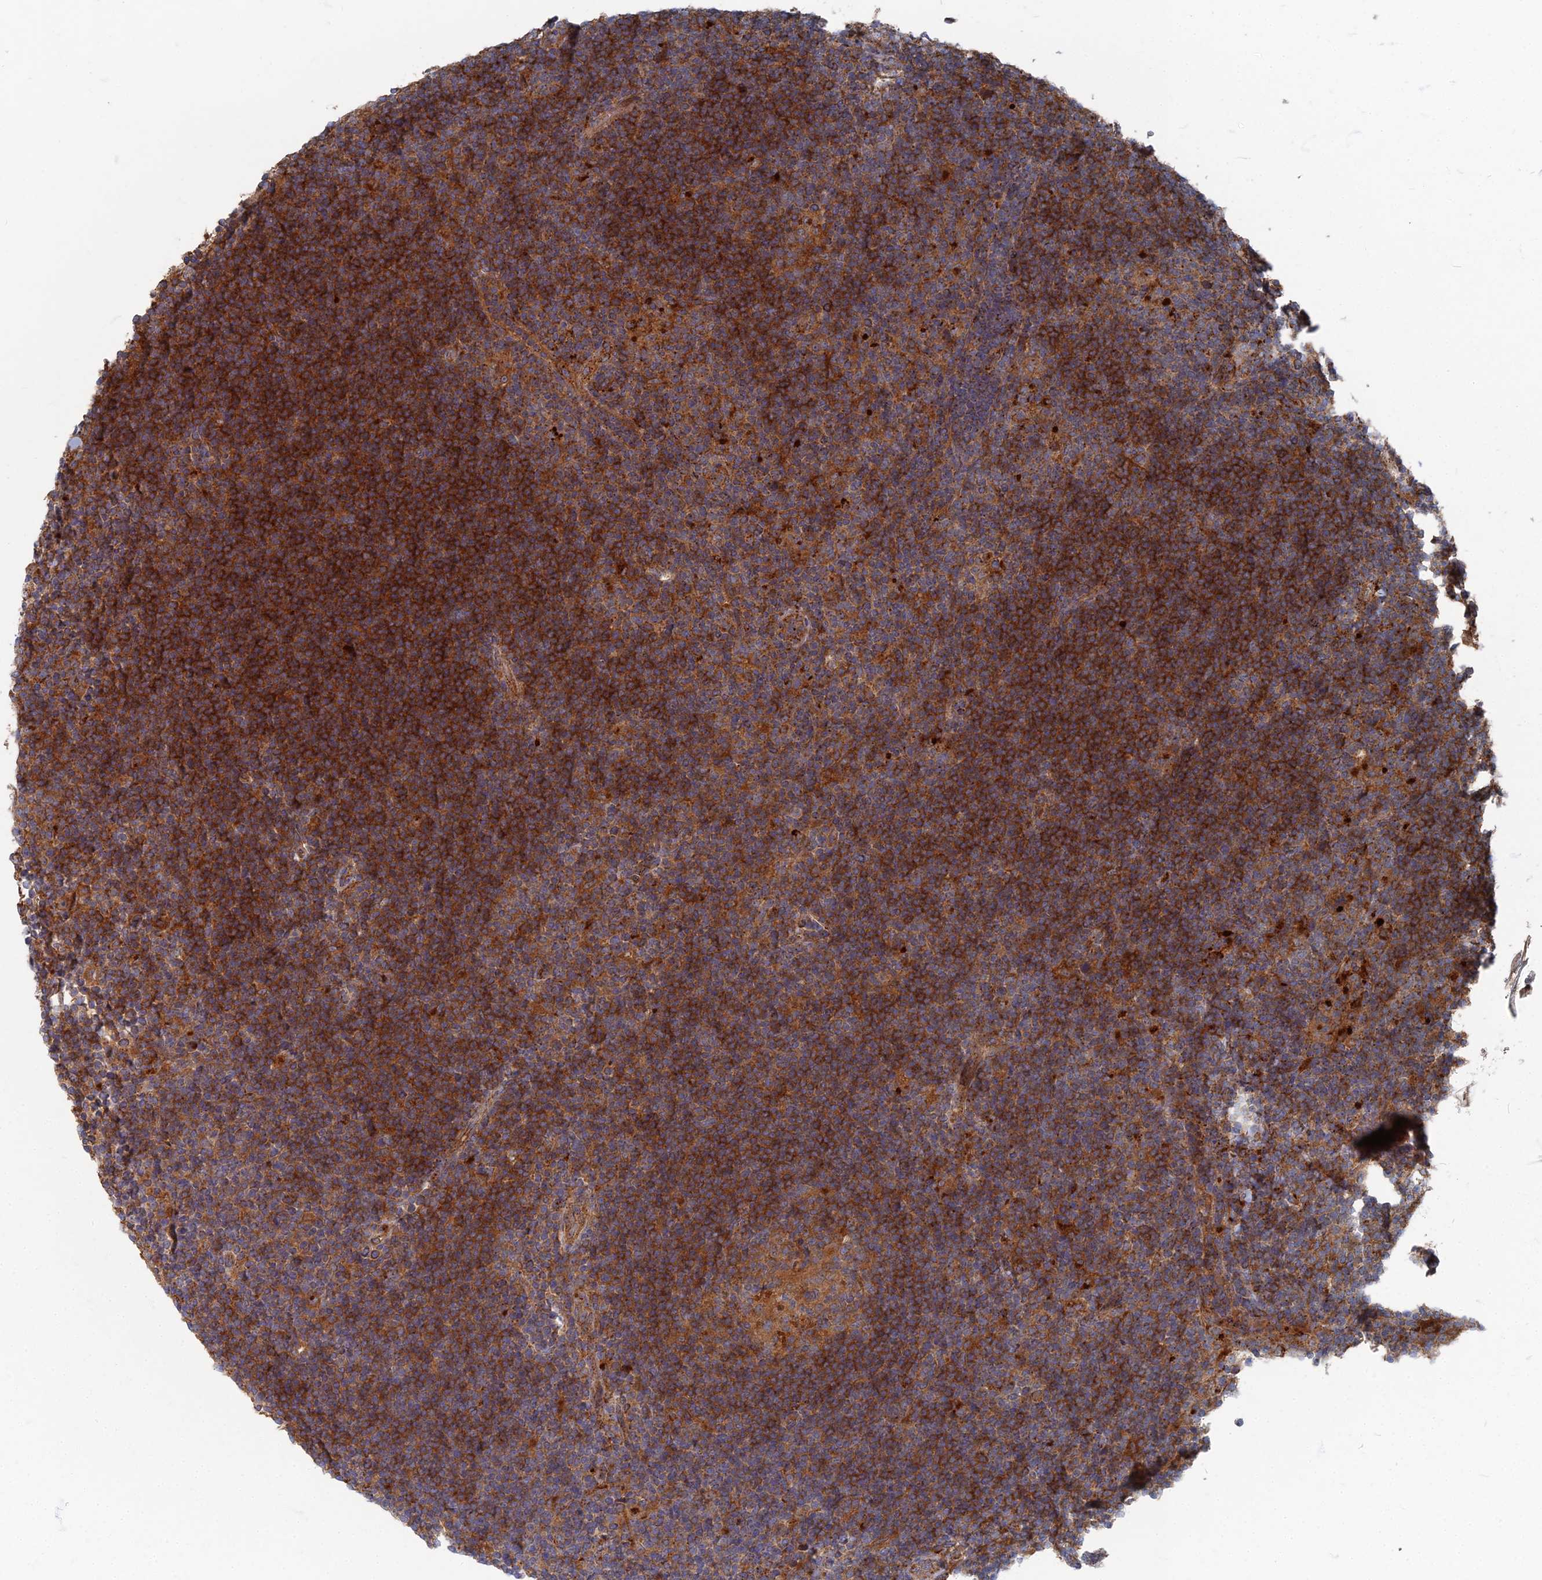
{"staining": {"intensity": "moderate", "quantity": ">75%", "location": "cytoplasmic/membranous"}, "tissue": "lymphoma", "cell_type": "Tumor cells", "image_type": "cancer", "snomed": [{"axis": "morphology", "description": "Hodgkin's disease, NOS"}, {"axis": "topography", "description": "Lymph node"}], "caption": "Protein staining of Hodgkin's disease tissue reveals moderate cytoplasmic/membranous staining in approximately >75% of tumor cells.", "gene": "PPCDC", "patient": {"sex": "female", "age": 57}}